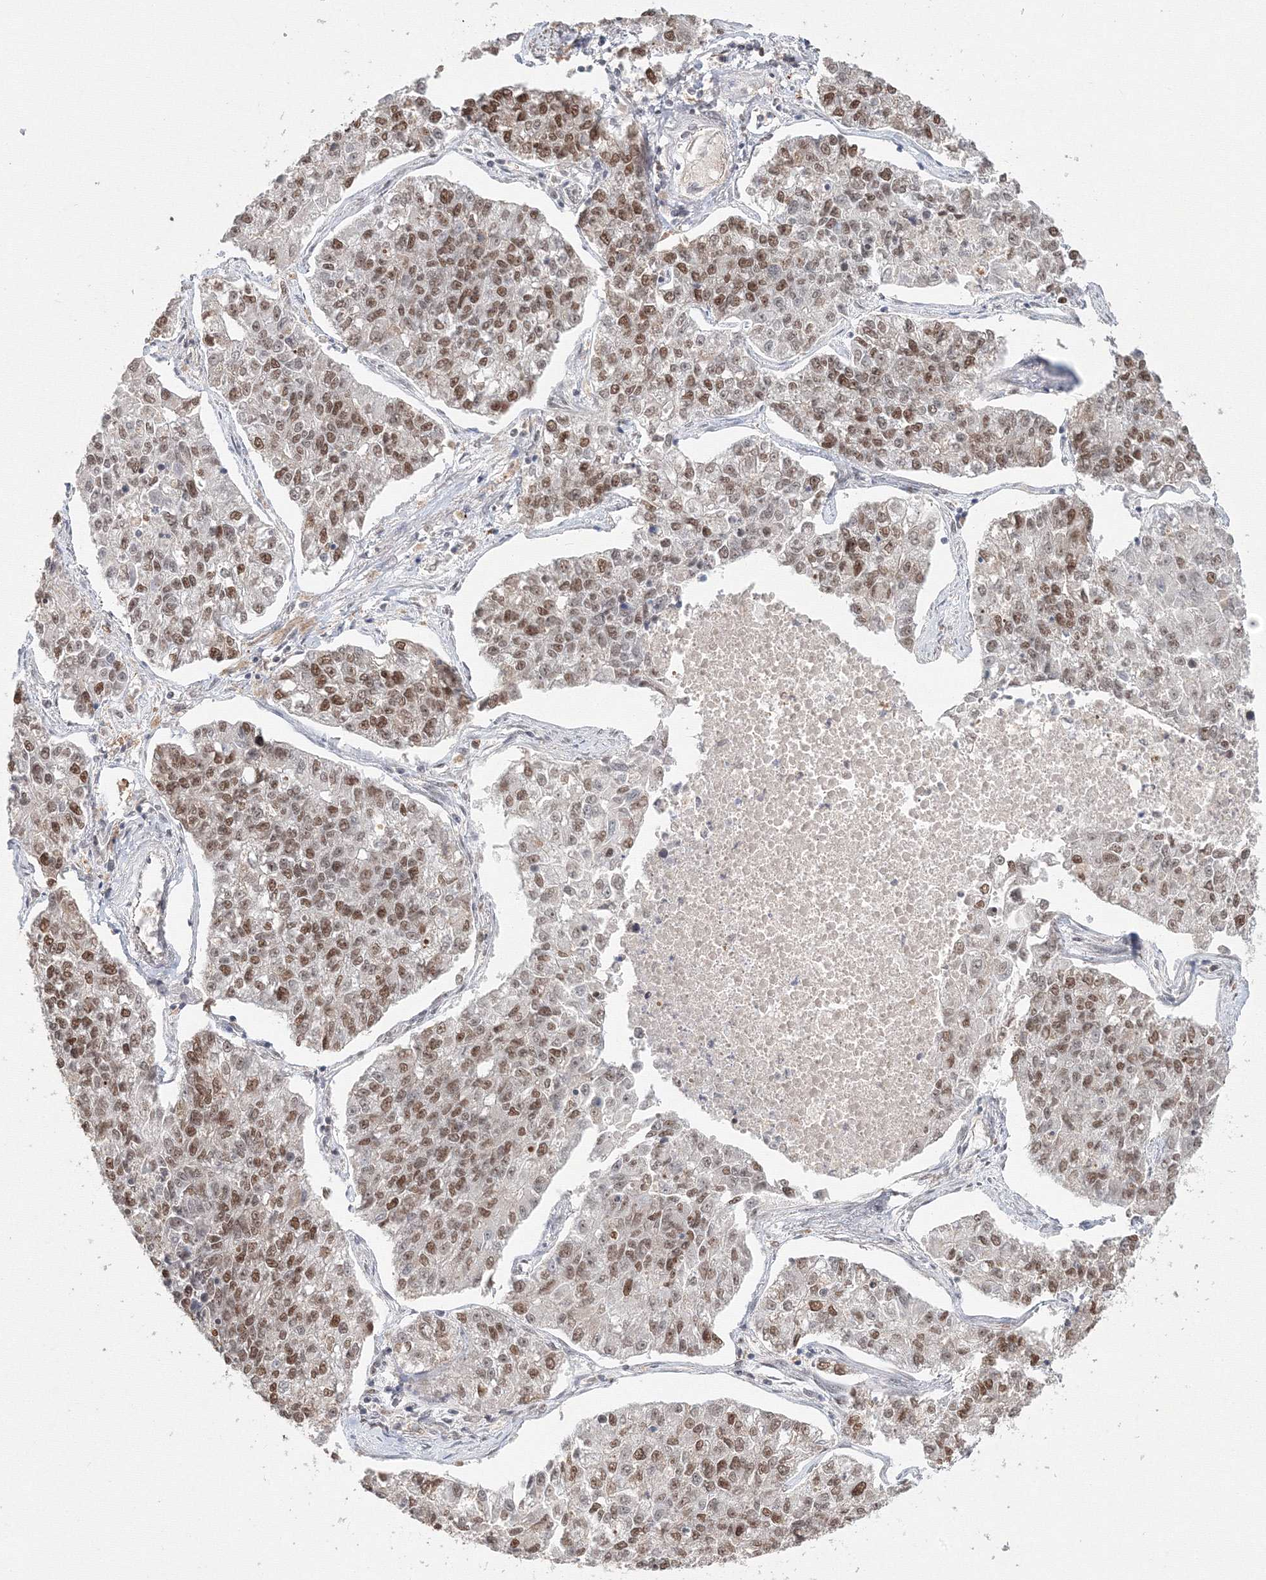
{"staining": {"intensity": "moderate", "quantity": ">75%", "location": "nuclear"}, "tissue": "lung cancer", "cell_type": "Tumor cells", "image_type": "cancer", "snomed": [{"axis": "morphology", "description": "Adenocarcinoma, NOS"}, {"axis": "topography", "description": "Lung"}], "caption": "Lung cancer (adenocarcinoma) stained with DAB IHC exhibits medium levels of moderate nuclear positivity in approximately >75% of tumor cells. (brown staining indicates protein expression, while blue staining denotes nuclei).", "gene": "IWS1", "patient": {"sex": "male", "age": 49}}